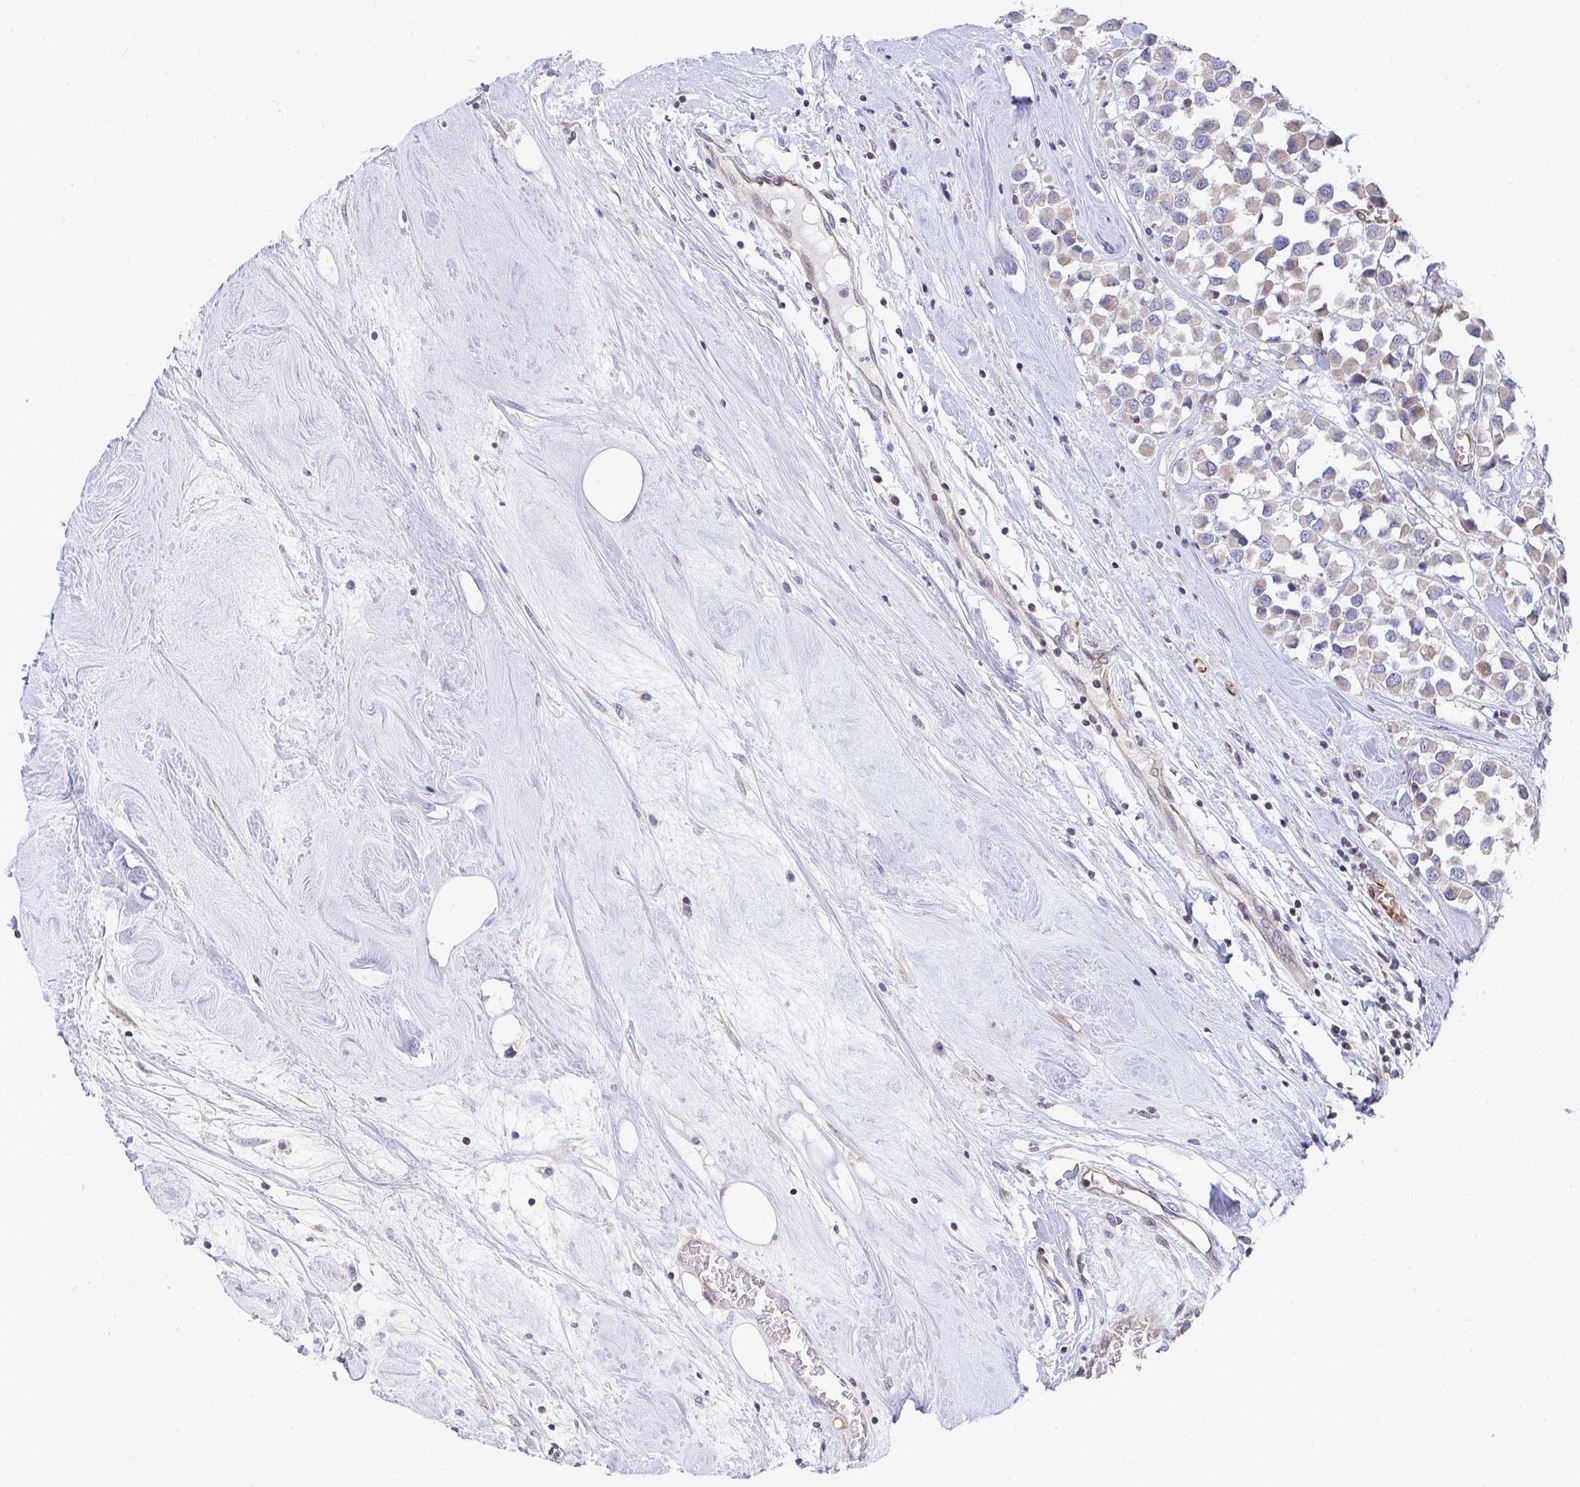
{"staining": {"intensity": "weak", "quantity": "25%-75%", "location": "cytoplasmic/membranous"}, "tissue": "breast cancer", "cell_type": "Tumor cells", "image_type": "cancer", "snomed": [{"axis": "morphology", "description": "Duct carcinoma"}, {"axis": "topography", "description": "Breast"}], "caption": "Protein expression by immunohistochemistry demonstrates weak cytoplasmic/membranous staining in about 25%-75% of tumor cells in breast cancer. (Stains: DAB in brown, nuclei in blue, Microscopy: brightfield microscopy at high magnification).", "gene": "EIF1AD", "patient": {"sex": "female", "age": 61}}